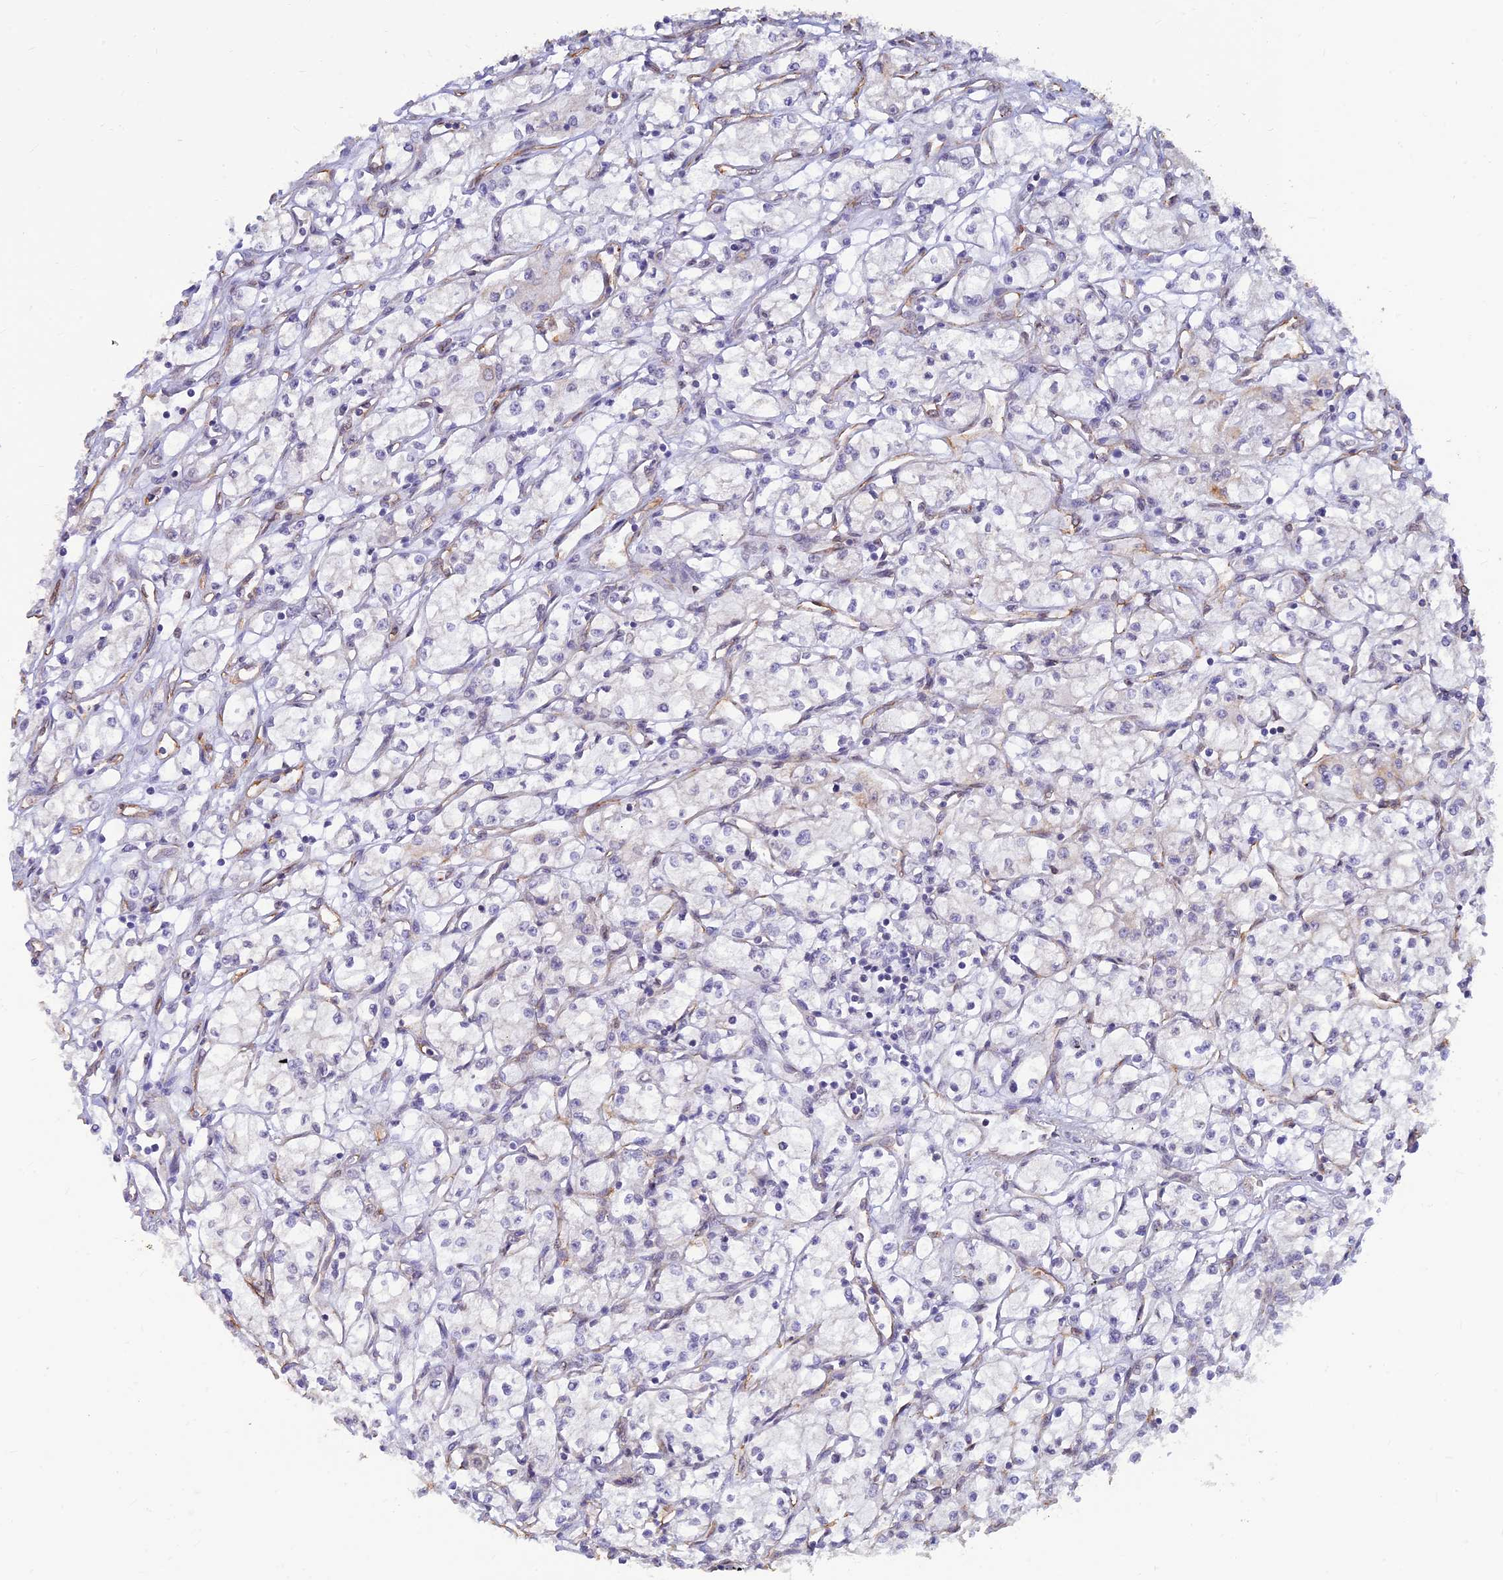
{"staining": {"intensity": "negative", "quantity": "none", "location": "none"}, "tissue": "renal cancer", "cell_type": "Tumor cells", "image_type": "cancer", "snomed": [{"axis": "morphology", "description": "Adenocarcinoma, NOS"}, {"axis": "topography", "description": "Kidney"}], "caption": "Immunohistochemistry histopathology image of renal cancer (adenocarcinoma) stained for a protein (brown), which shows no expression in tumor cells. The staining was performed using DAB (3,3'-diaminobenzidine) to visualize the protein expression in brown, while the nuclei were stained in blue with hematoxylin (Magnification: 20x).", "gene": "ALDH1L2", "patient": {"sex": "male", "age": 59}}